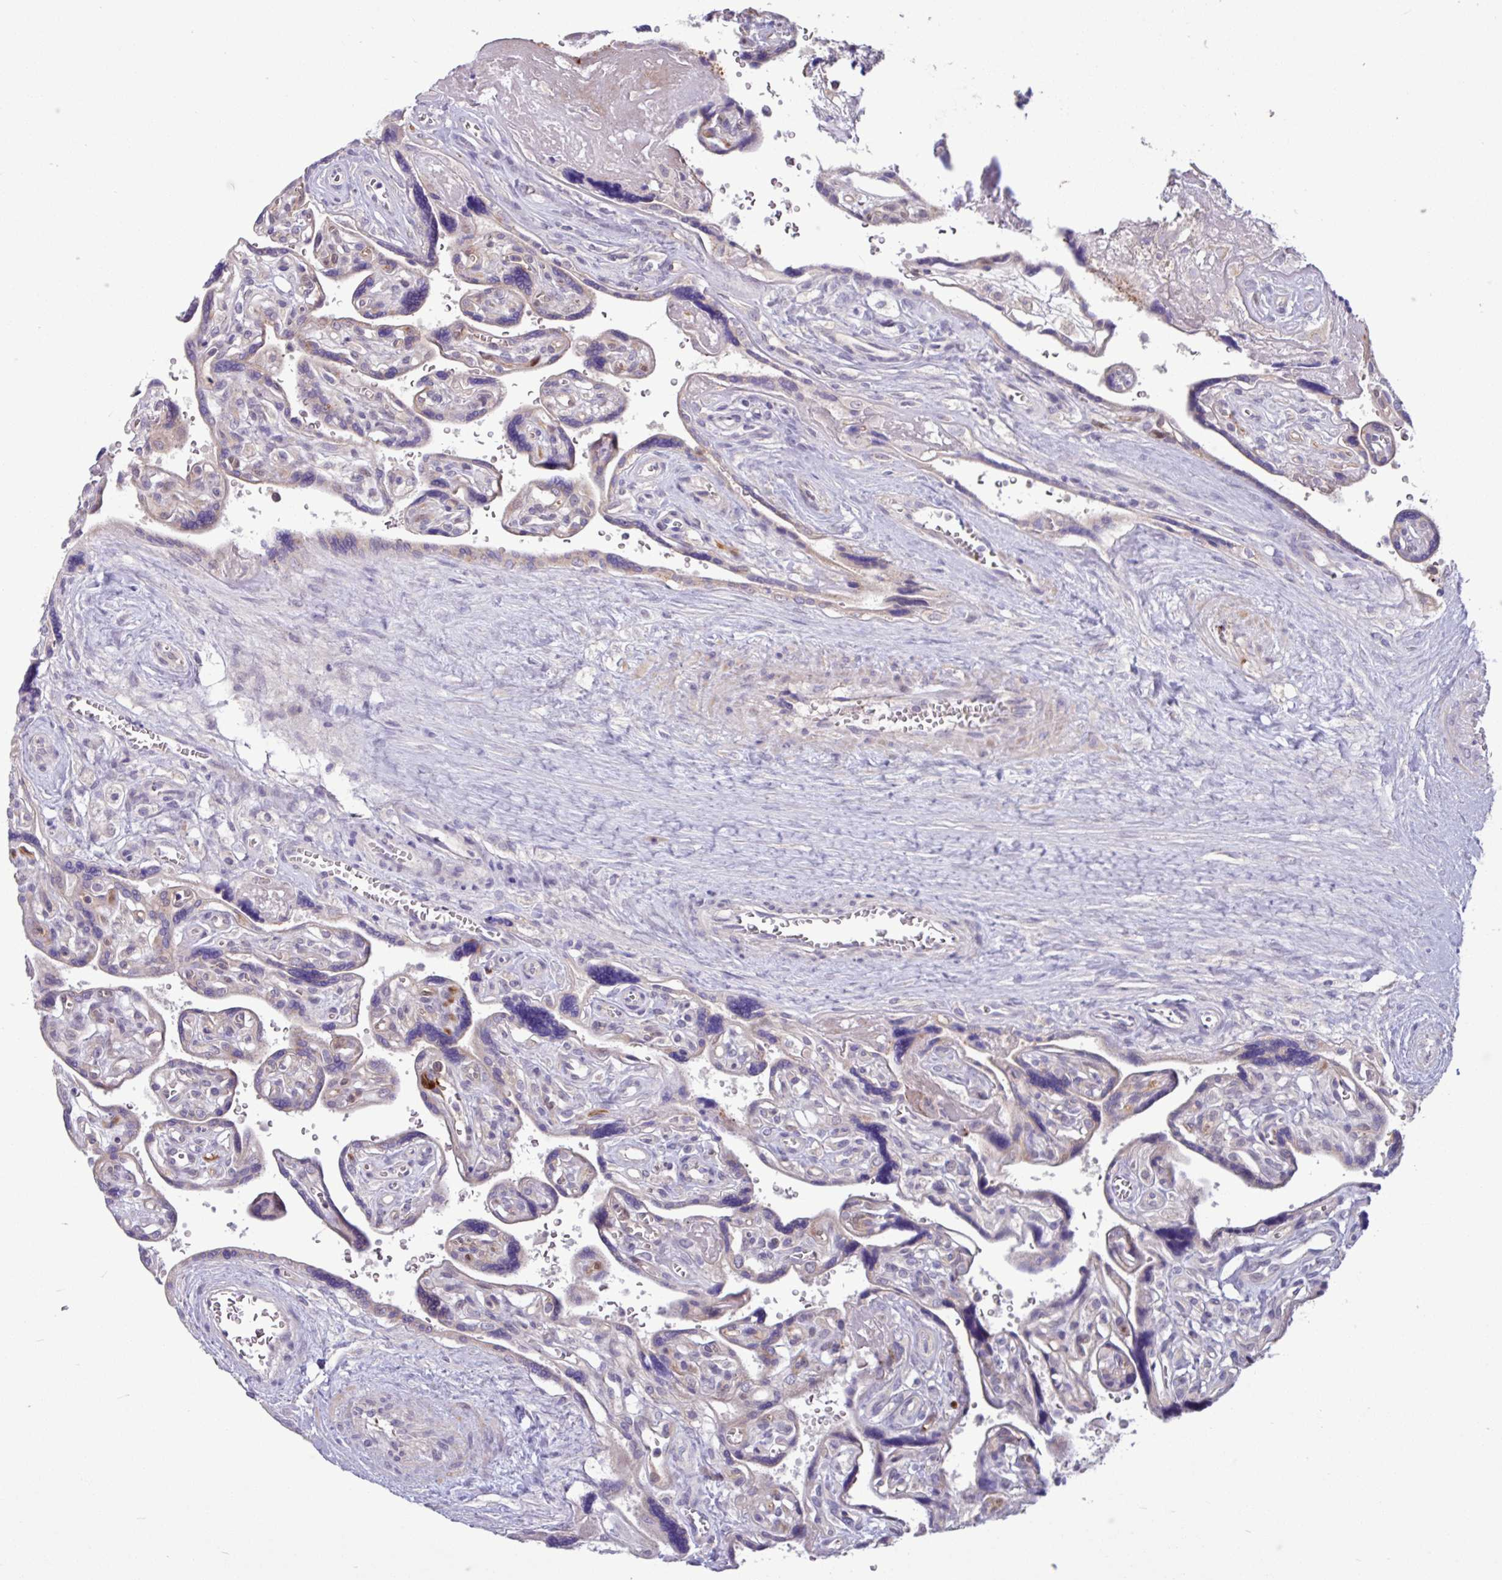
{"staining": {"intensity": "negative", "quantity": "none", "location": "none"}, "tissue": "placenta", "cell_type": "Decidual cells", "image_type": "normal", "snomed": [{"axis": "morphology", "description": "Normal tissue, NOS"}, {"axis": "topography", "description": "Placenta"}], "caption": "Immunohistochemistry photomicrograph of unremarkable placenta: placenta stained with DAB displays no significant protein positivity in decidual cells. (IHC, brightfield microscopy, high magnification).", "gene": "B4GALNT4", "patient": {"sex": "female", "age": 39}}